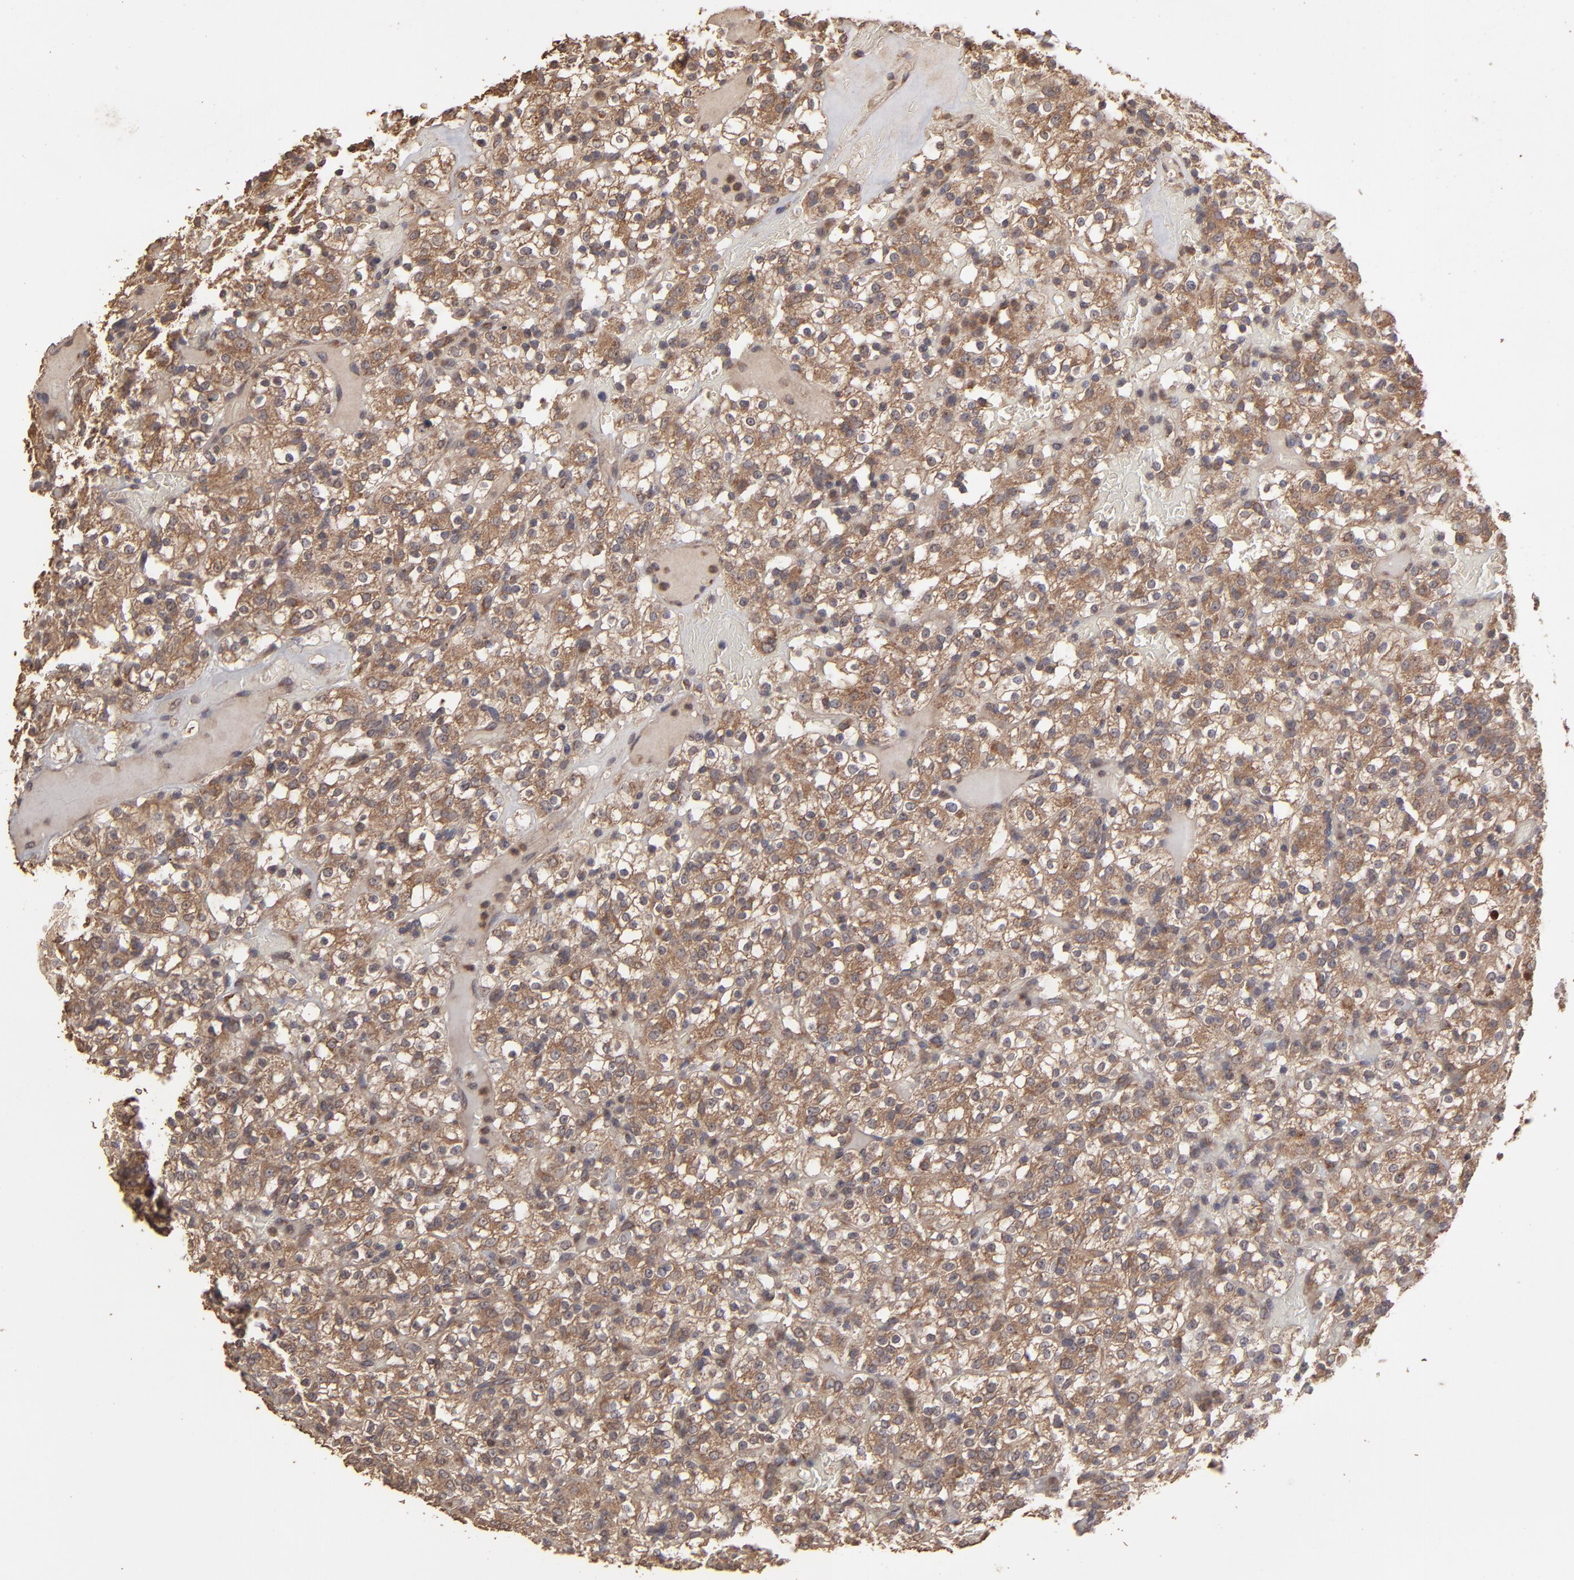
{"staining": {"intensity": "moderate", "quantity": "25%-75%", "location": "cytoplasmic/membranous"}, "tissue": "renal cancer", "cell_type": "Tumor cells", "image_type": "cancer", "snomed": [{"axis": "morphology", "description": "Normal tissue, NOS"}, {"axis": "morphology", "description": "Adenocarcinoma, NOS"}, {"axis": "topography", "description": "Kidney"}], "caption": "DAB immunohistochemical staining of human renal adenocarcinoma displays moderate cytoplasmic/membranous protein expression in about 25%-75% of tumor cells.", "gene": "MMP2", "patient": {"sex": "female", "age": 72}}